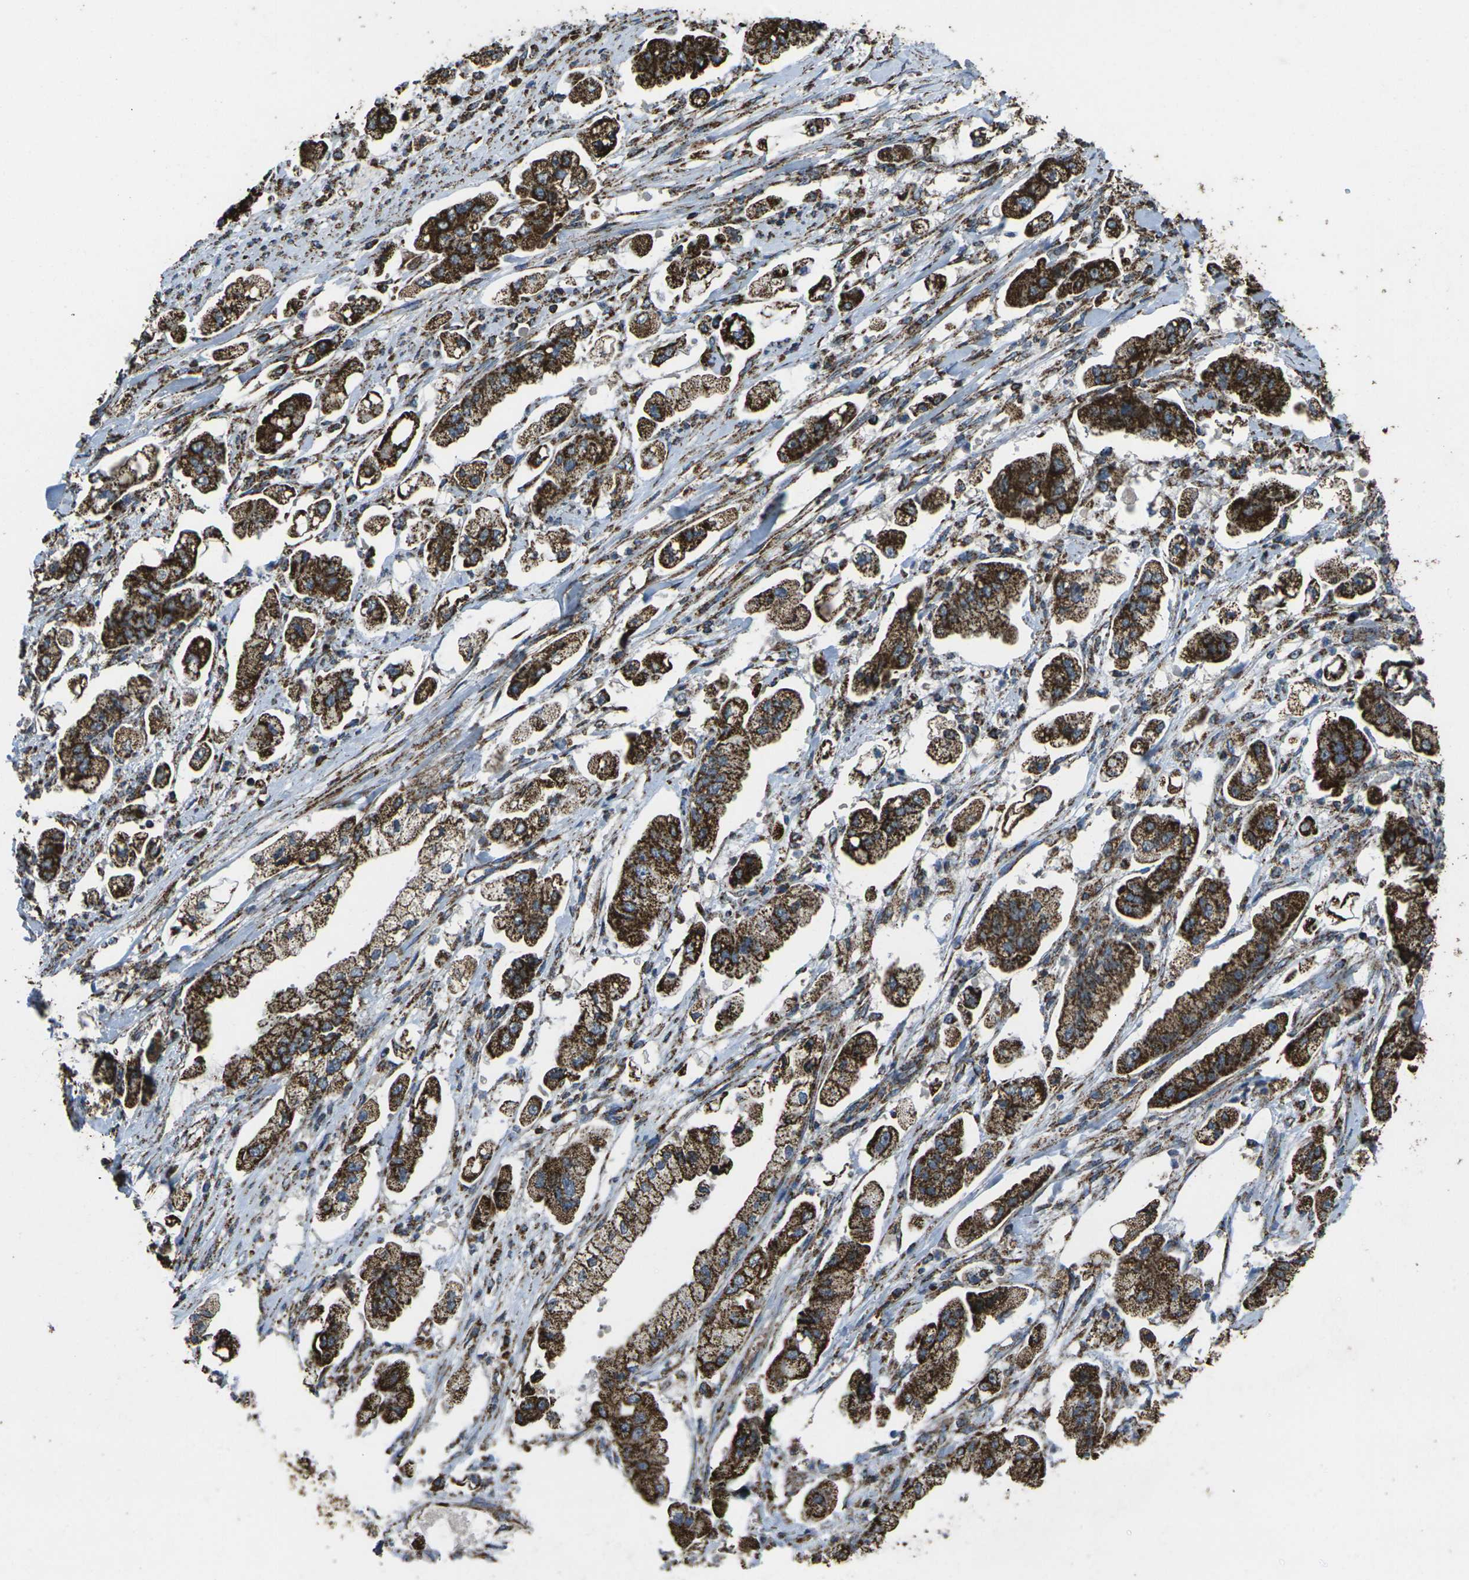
{"staining": {"intensity": "strong", "quantity": ">75%", "location": "cytoplasmic/membranous"}, "tissue": "stomach cancer", "cell_type": "Tumor cells", "image_type": "cancer", "snomed": [{"axis": "morphology", "description": "Adenocarcinoma, NOS"}, {"axis": "topography", "description": "Stomach"}], "caption": "Brown immunohistochemical staining in human adenocarcinoma (stomach) shows strong cytoplasmic/membranous expression in approximately >75% of tumor cells. Immunohistochemistry (ihc) stains the protein in brown and the nuclei are stained blue.", "gene": "KLHL5", "patient": {"sex": "male", "age": 62}}